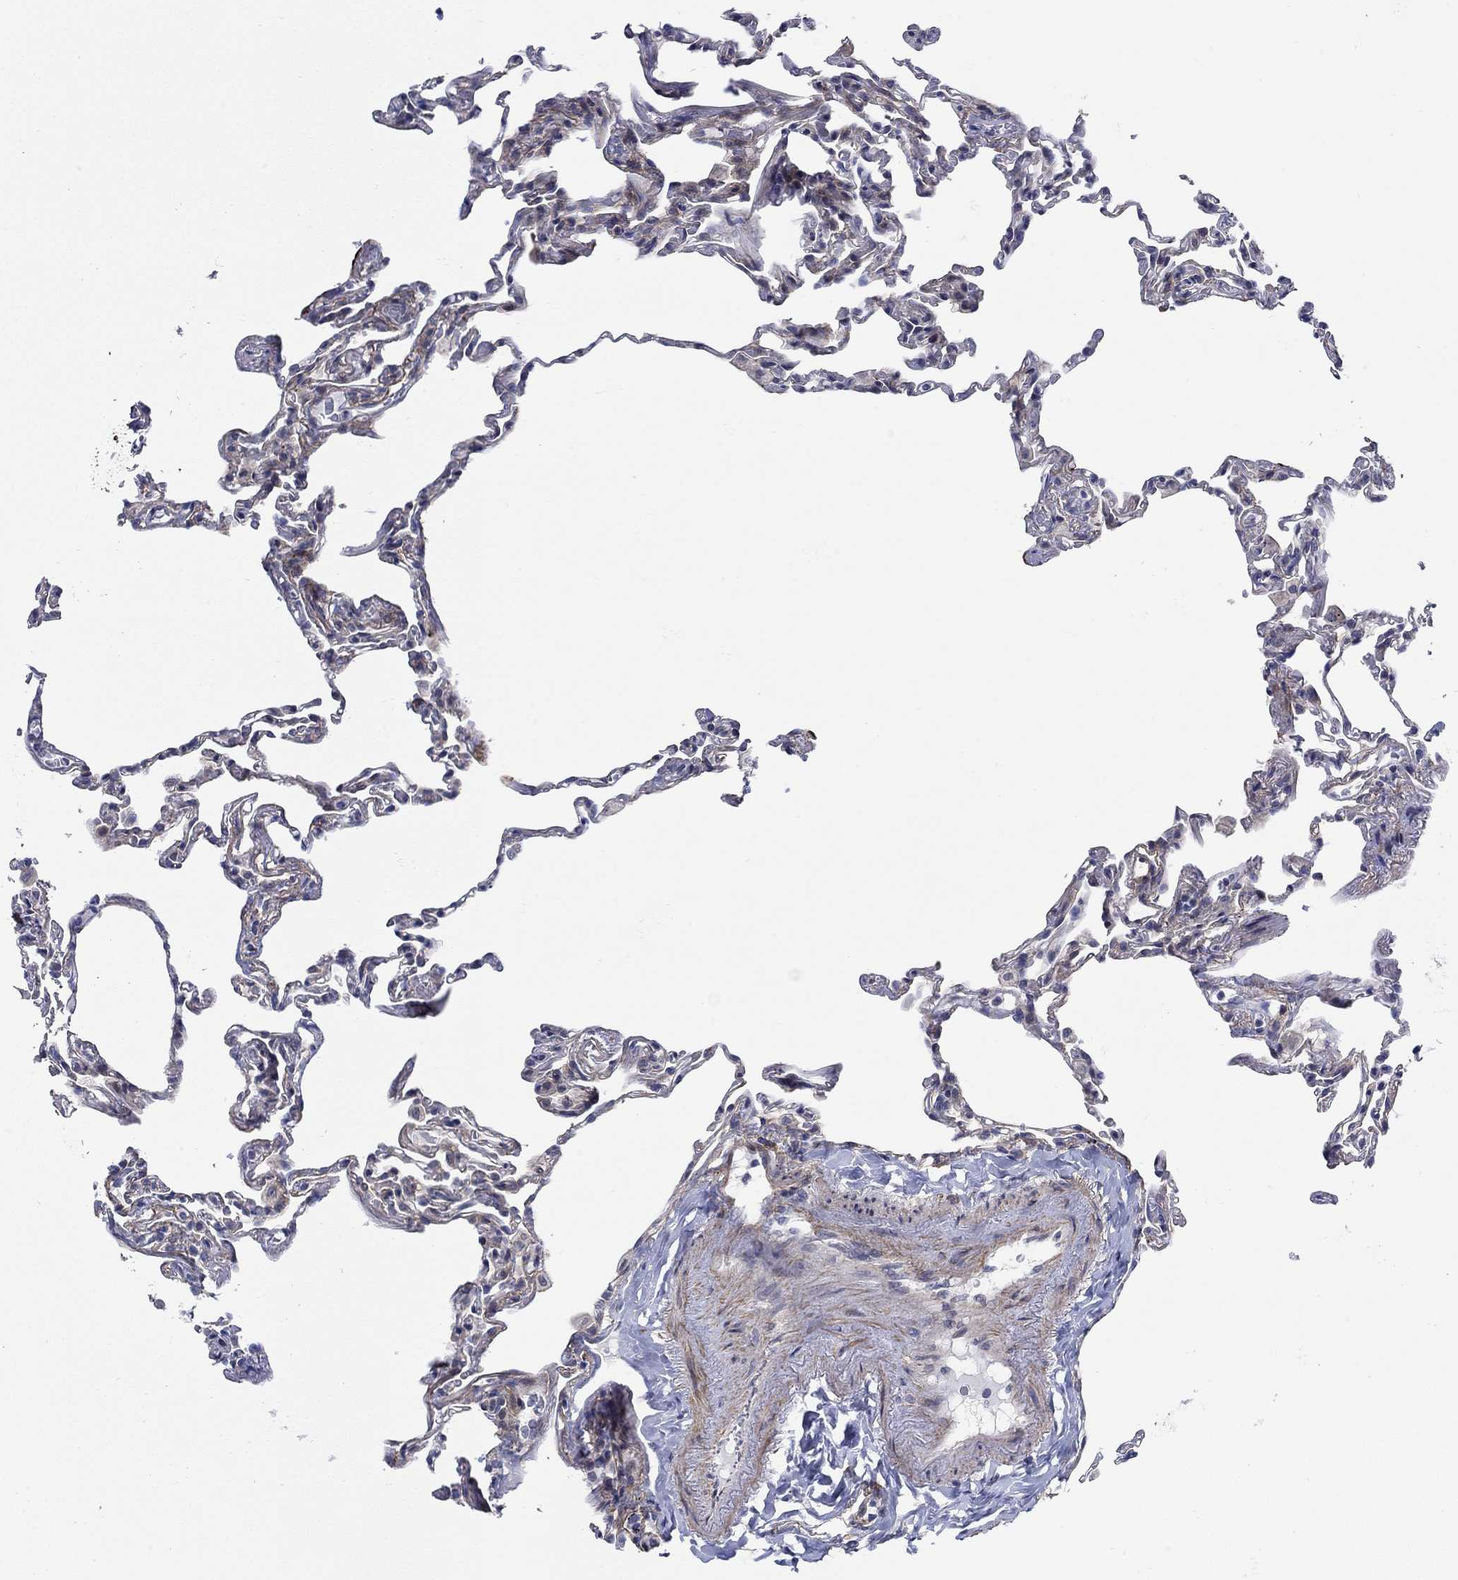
{"staining": {"intensity": "moderate", "quantity": "<25%", "location": "cytoplasmic/membranous"}, "tissue": "lung", "cell_type": "Alveolar cells", "image_type": "normal", "snomed": [{"axis": "morphology", "description": "Normal tissue, NOS"}, {"axis": "topography", "description": "Lung"}], "caption": "Human lung stained with a brown dye exhibits moderate cytoplasmic/membranous positive positivity in approximately <25% of alveolar cells.", "gene": "SCN7A", "patient": {"sex": "female", "age": 57}}